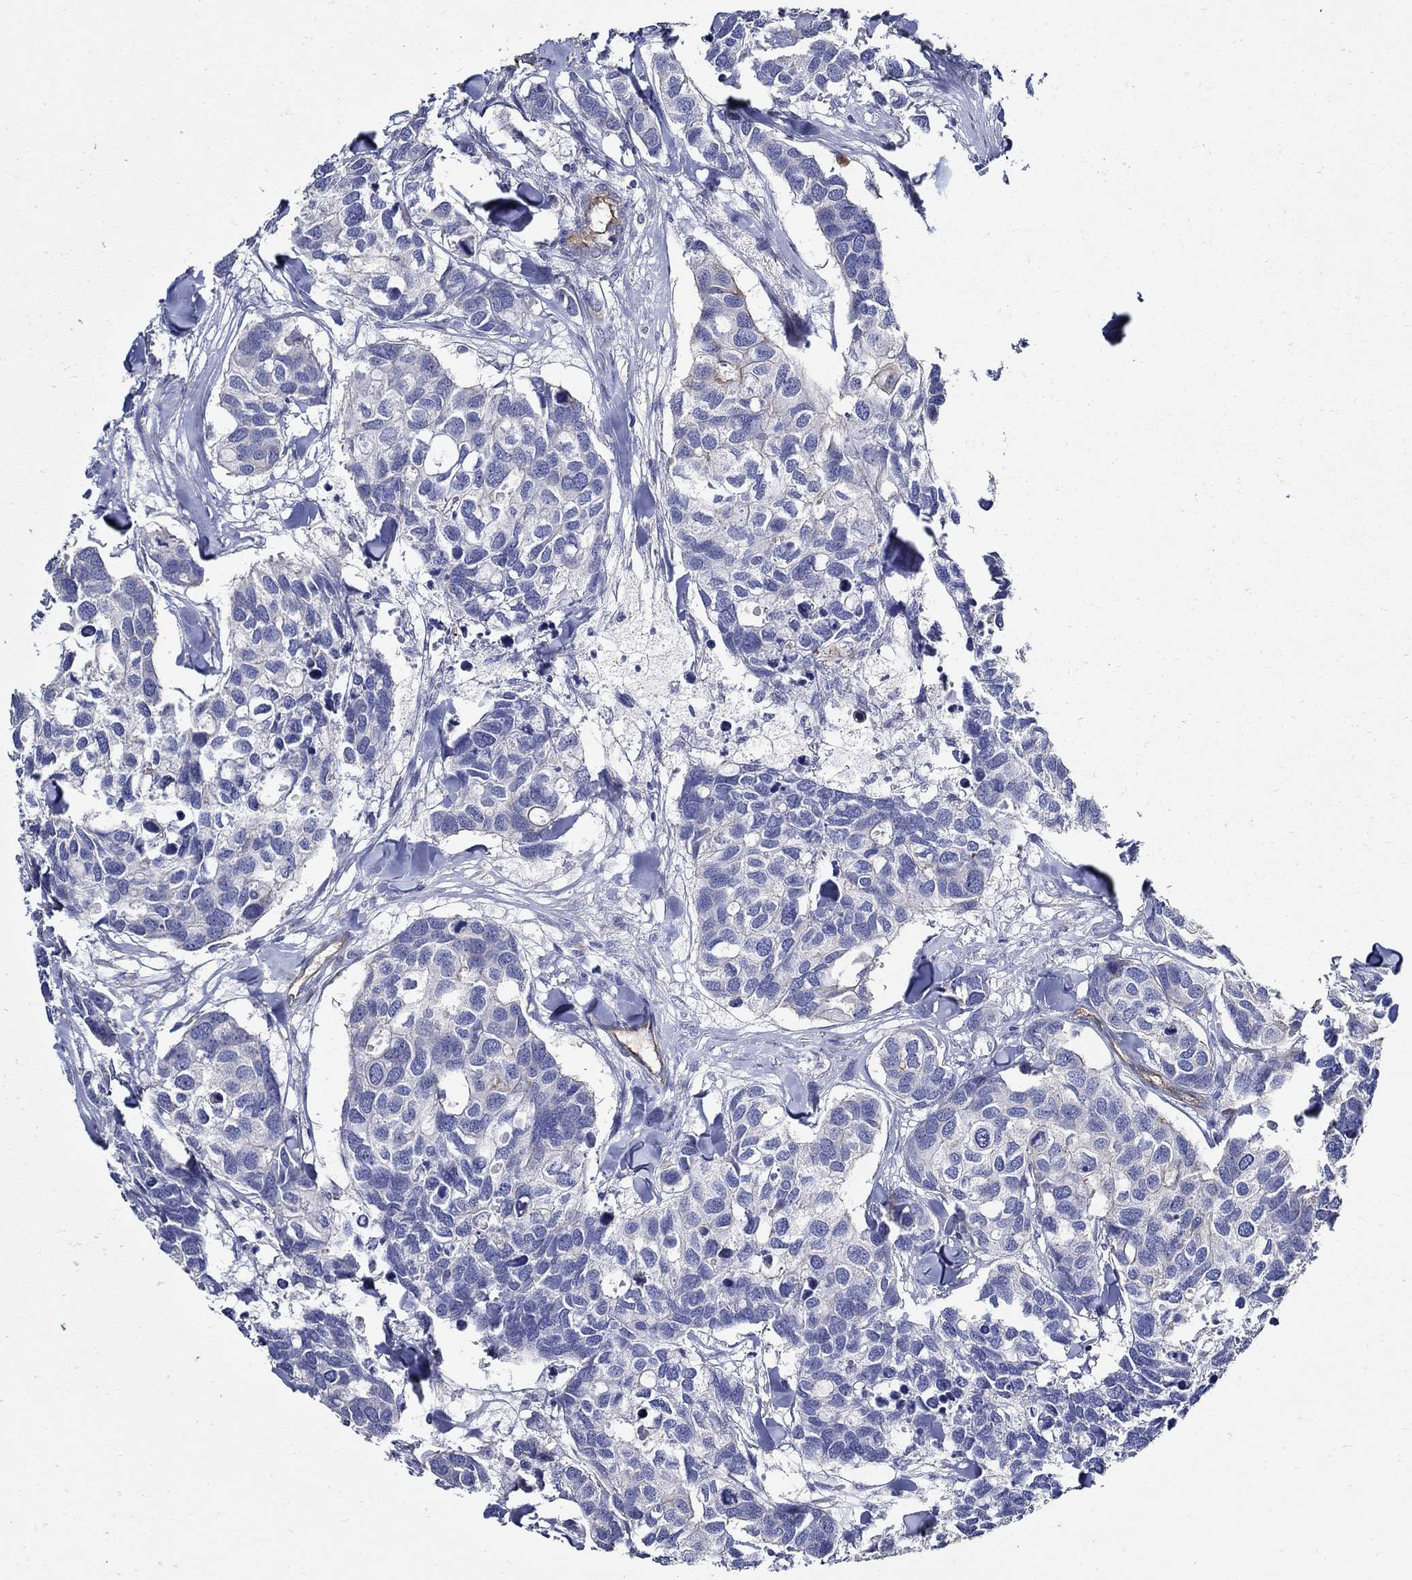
{"staining": {"intensity": "negative", "quantity": "none", "location": "none"}, "tissue": "breast cancer", "cell_type": "Tumor cells", "image_type": "cancer", "snomed": [{"axis": "morphology", "description": "Duct carcinoma"}, {"axis": "topography", "description": "Breast"}], "caption": "Micrograph shows no significant protein staining in tumor cells of breast cancer. The staining is performed using DAB brown chromogen with nuclei counter-stained in using hematoxylin.", "gene": "APBB3", "patient": {"sex": "female", "age": 83}}